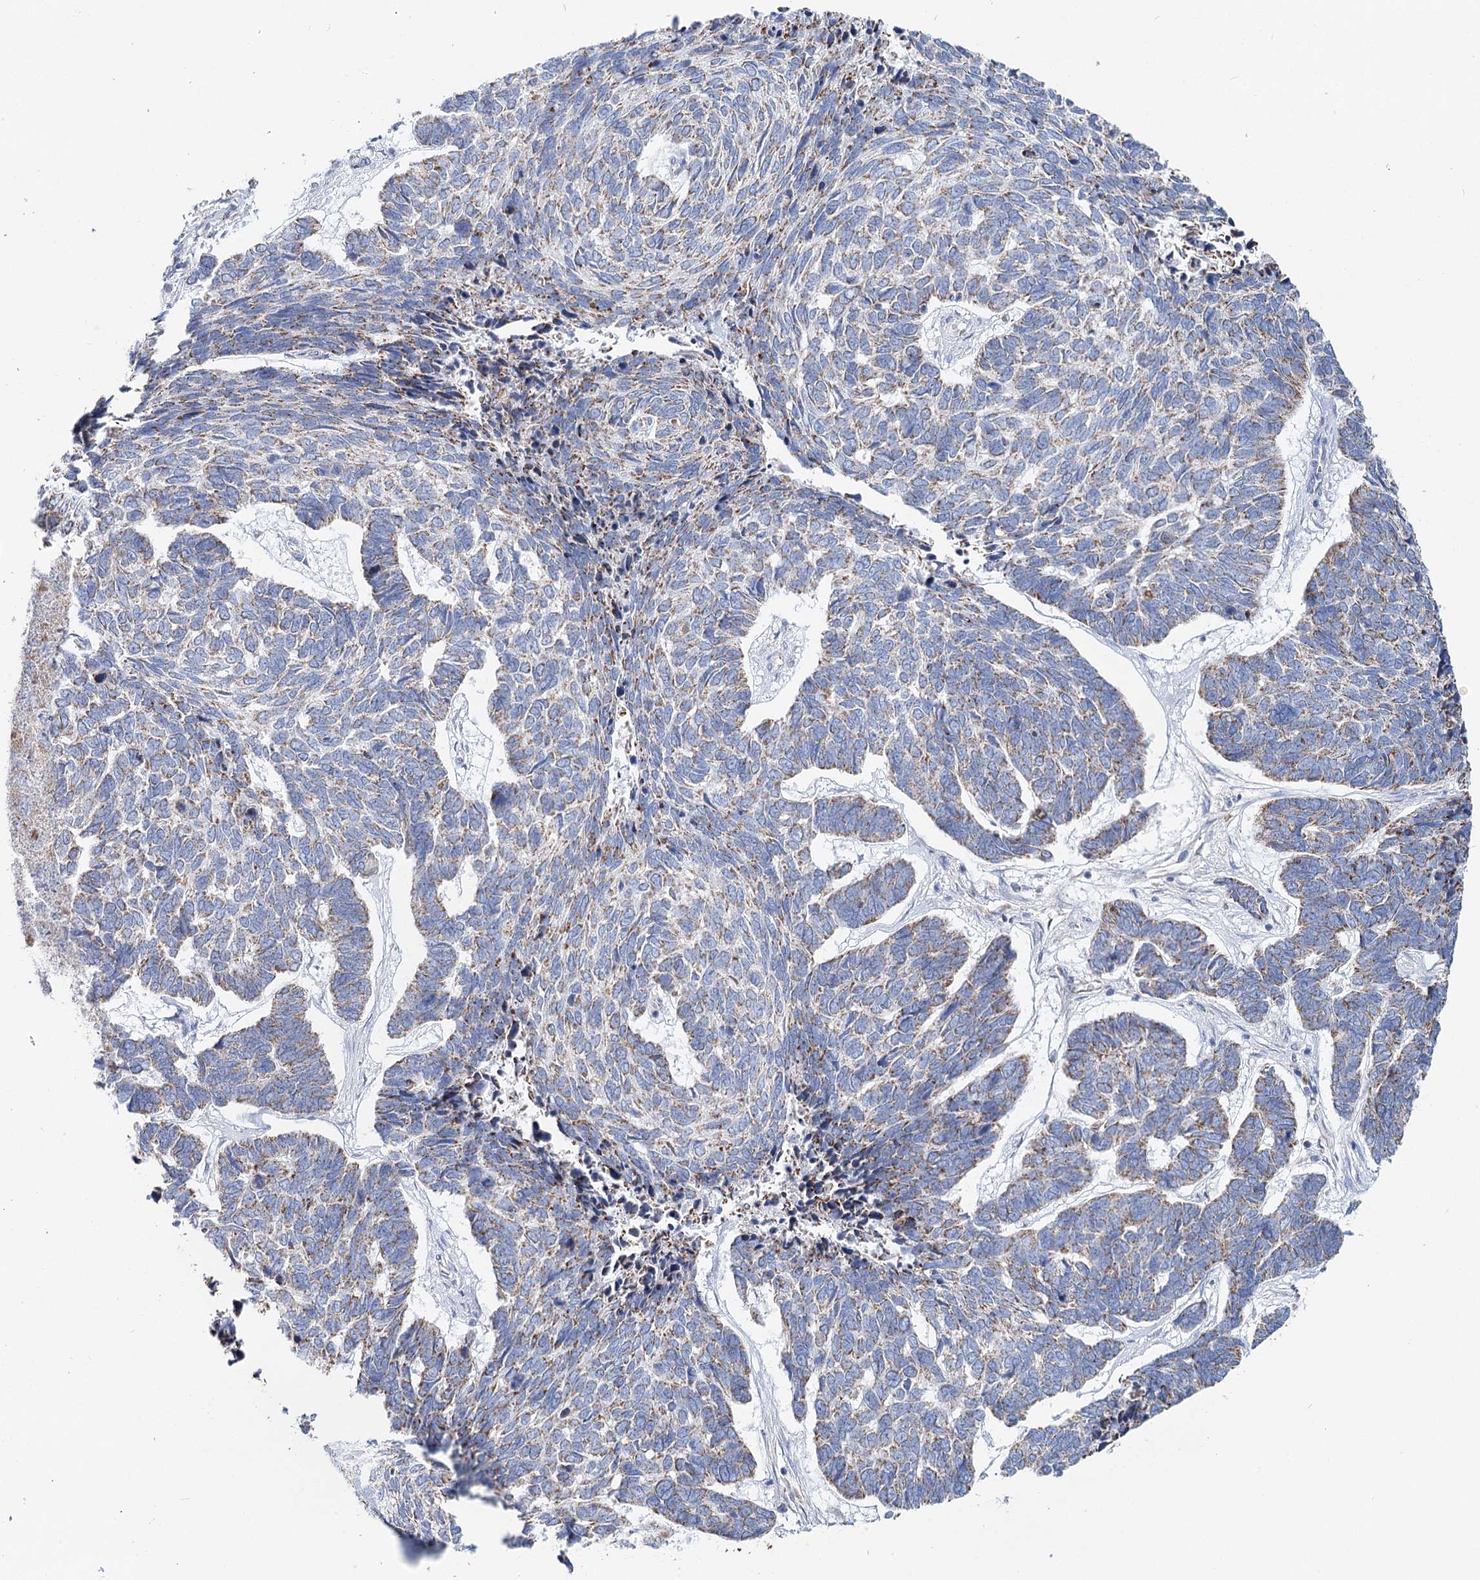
{"staining": {"intensity": "moderate", "quantity": "<25%", "location": "cytoplasmic/membranous"}, "tissue": "skin cancer", "cell_type": "Tumor cells", "image_type": "cancer", "snomed": [{"axis": "morphology", "description": "Basal cell carcinoma"}, {"axis": "topography", "description": "Skin"}], "caption": "A micrograph showing moderate cytoplasmic/membranous expression in approximately <25% of tumor cells in skin basal cell carcinoma, as visualized by brown immunohistochemical staining.", "gene": "MCCC2", "patient": {"sex": "female", "age": 65}}